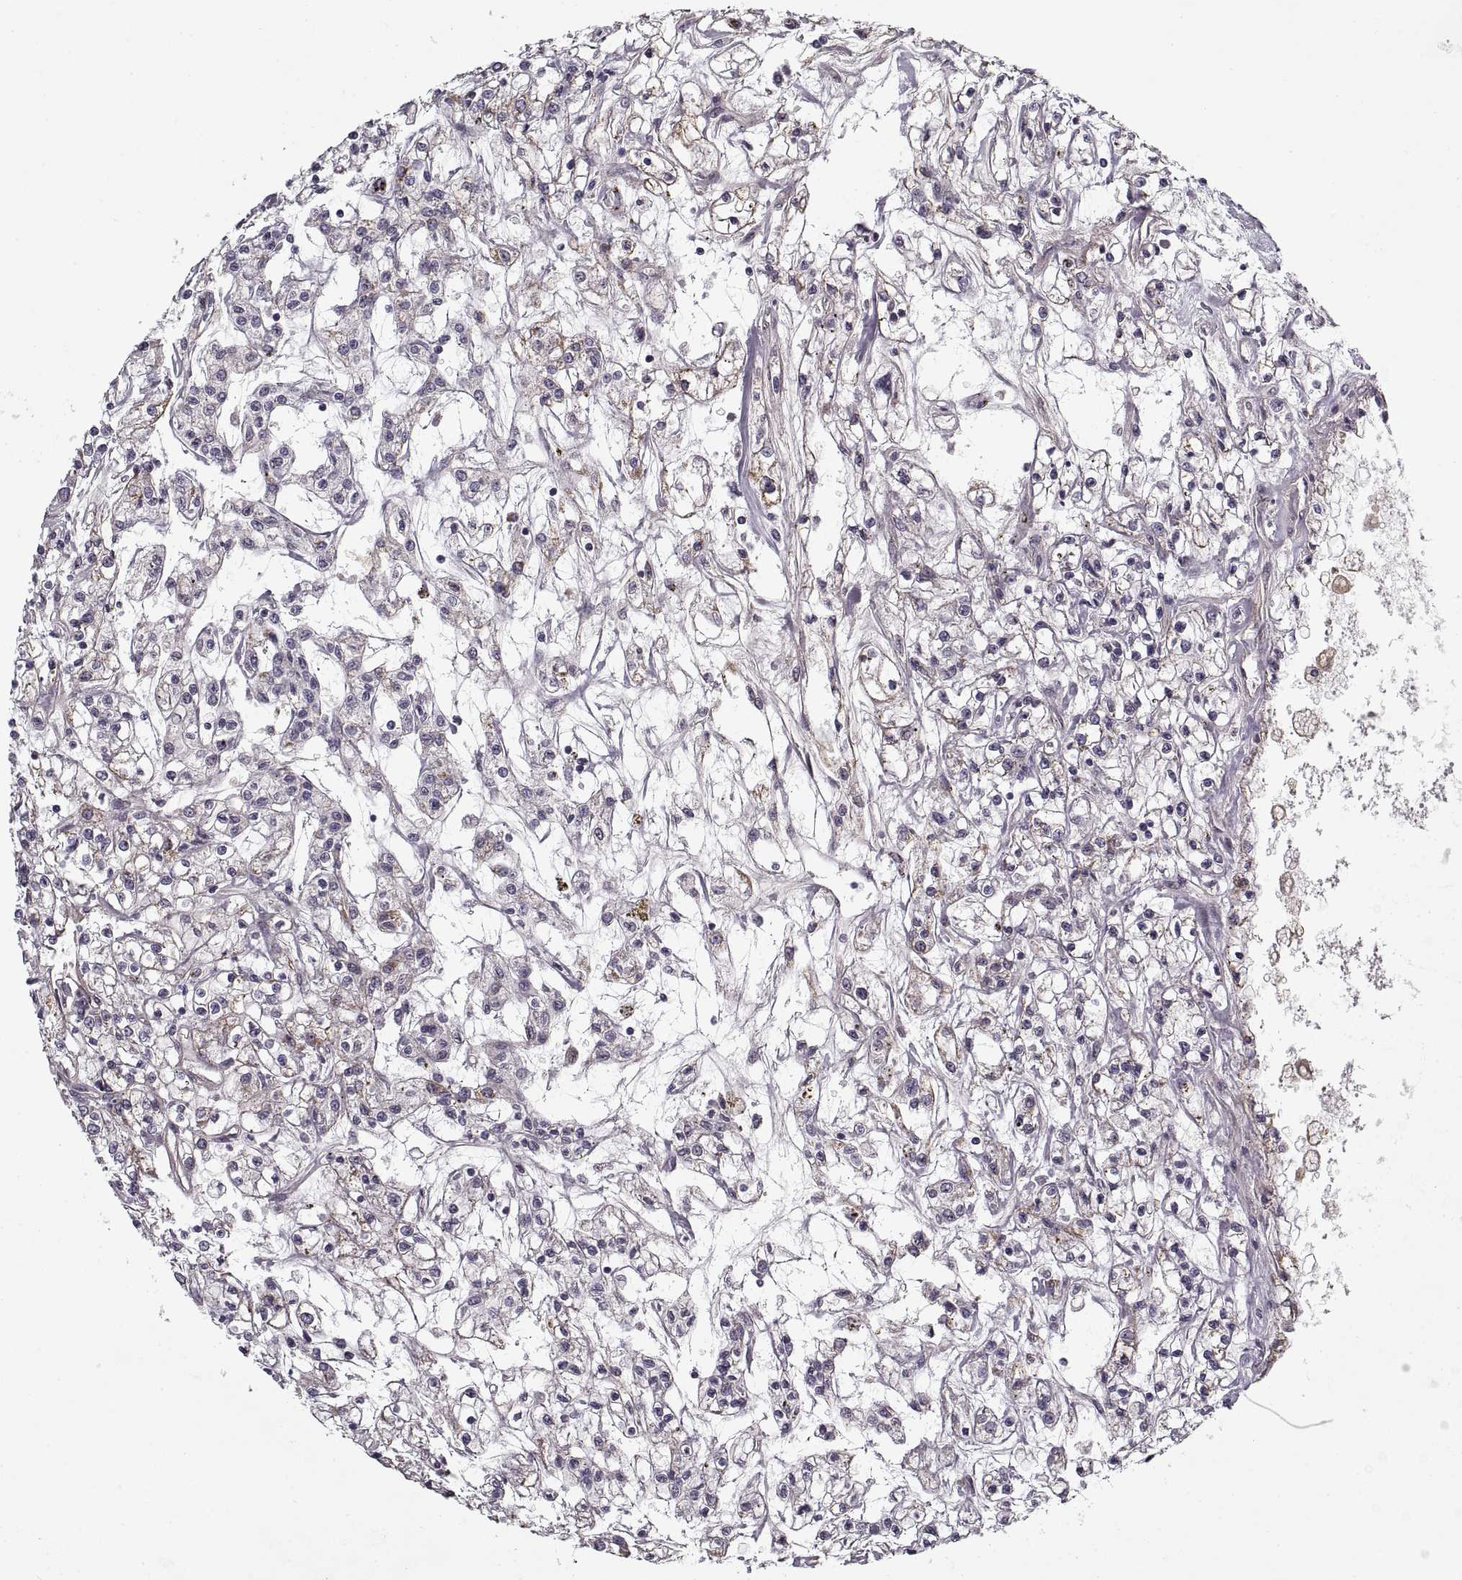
{"staining": {"intensity": "negative", "quantity": "none", "location": "none"}, "tissue": "renal cancer", "cell_type": "Tumor cells", "image_type": "cancer", "snomed": [{"axis": "morphology", "description": "Adenocarcinoma, NOS"}, {"axis": "topography", "description": "Kidney"}], "caption": "This is a image of immunohistochemistry (IHC) staining of adenocarcinoma (renal), which shows no positivity in tumor cells.", "gene": "LAMB2", "patient": {"sex": "female", "age": 59}}